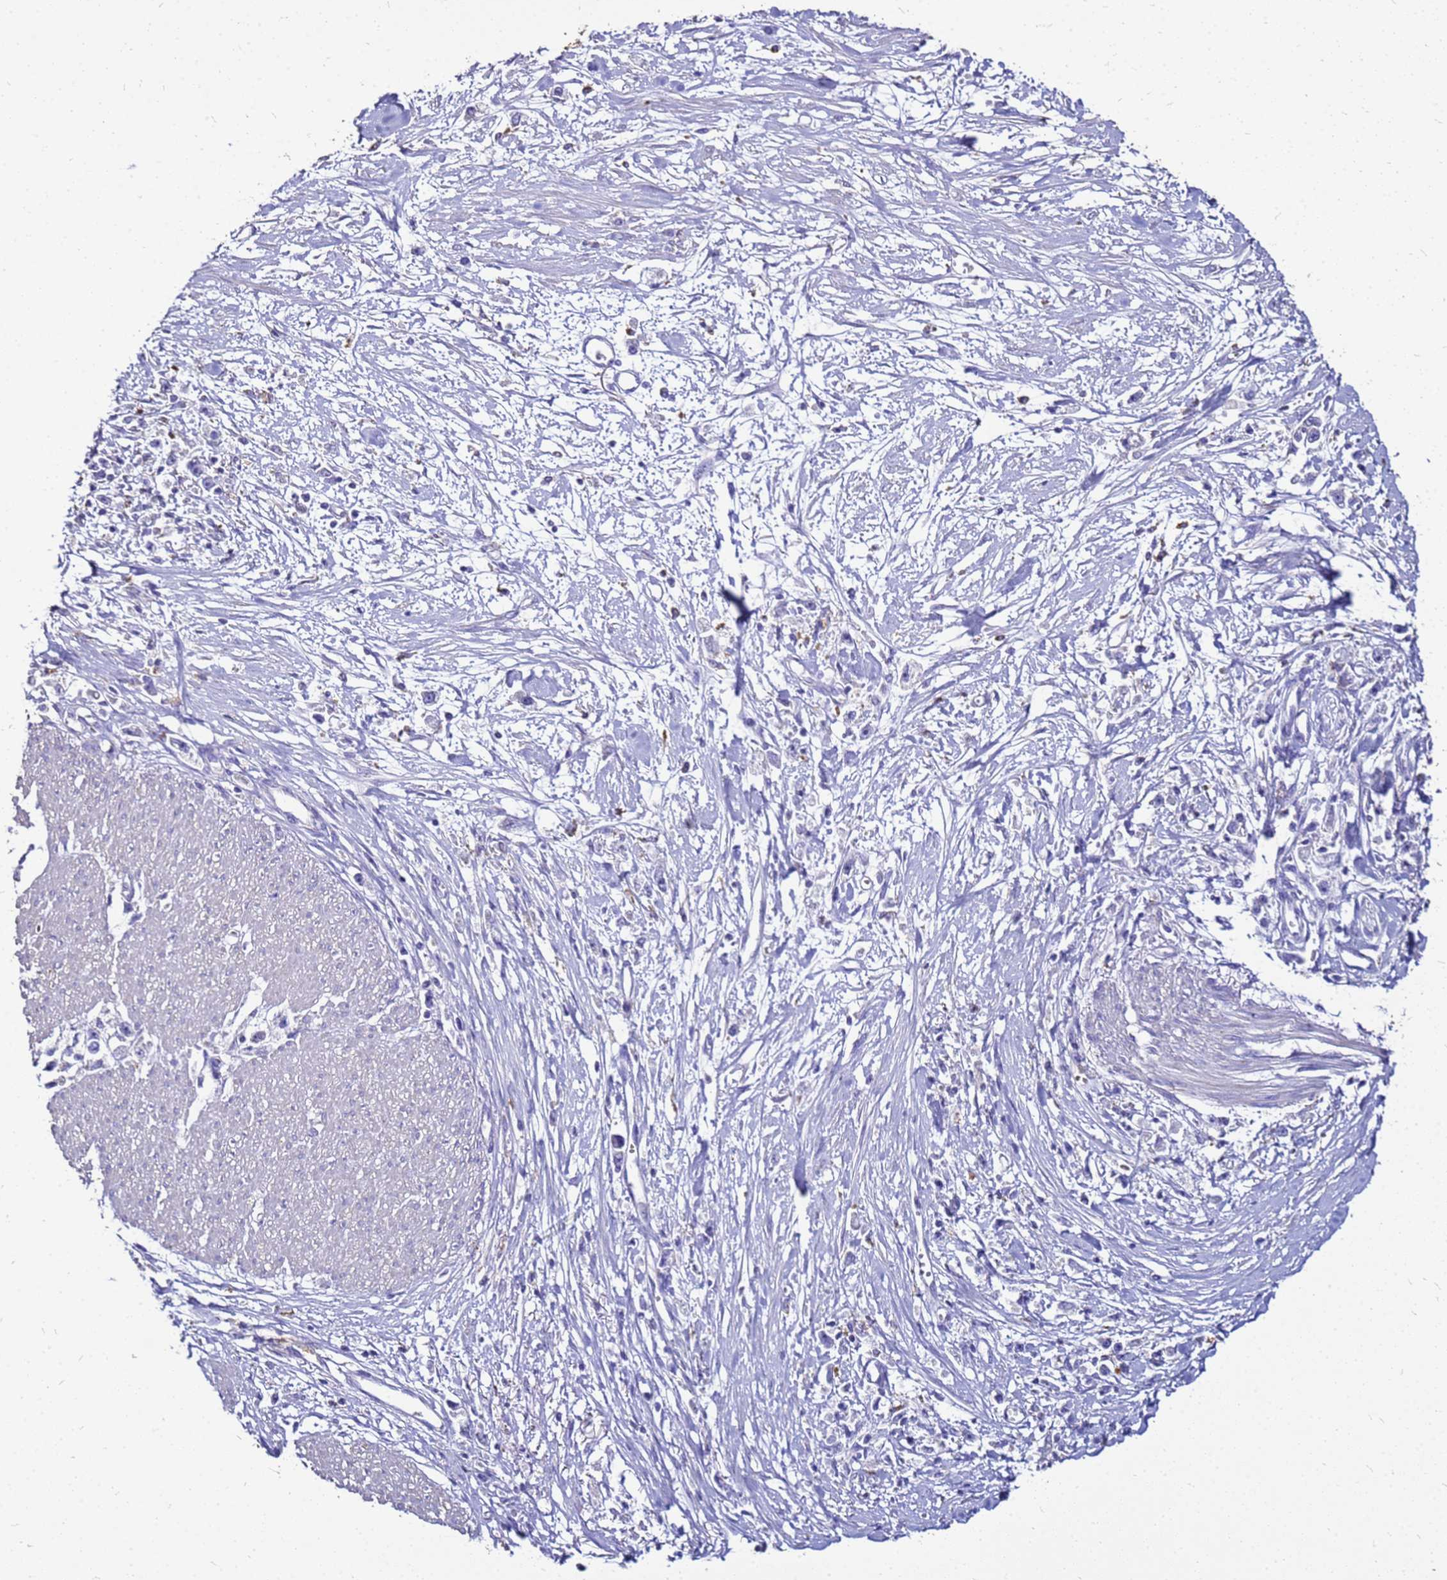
{"staining": {"intensity": "negative", "quantity": "none", "location": "none"}, "tissue": "stomach cancer", "cell_type": "Tumor cells", "image_type": "cancer", "snomed": [{"axis": "morphology", "description": "Adenocarcinoma, NOS"}, {"axis": "topography", "description": "Stomach"}], "caption": "A histopathology image of adenocarcinoma (stomach) stained for a protein demonstrates no brown staining in tumor cells.", "gene": "S100A2", "patient": {"sex": "female", "age": 59}}